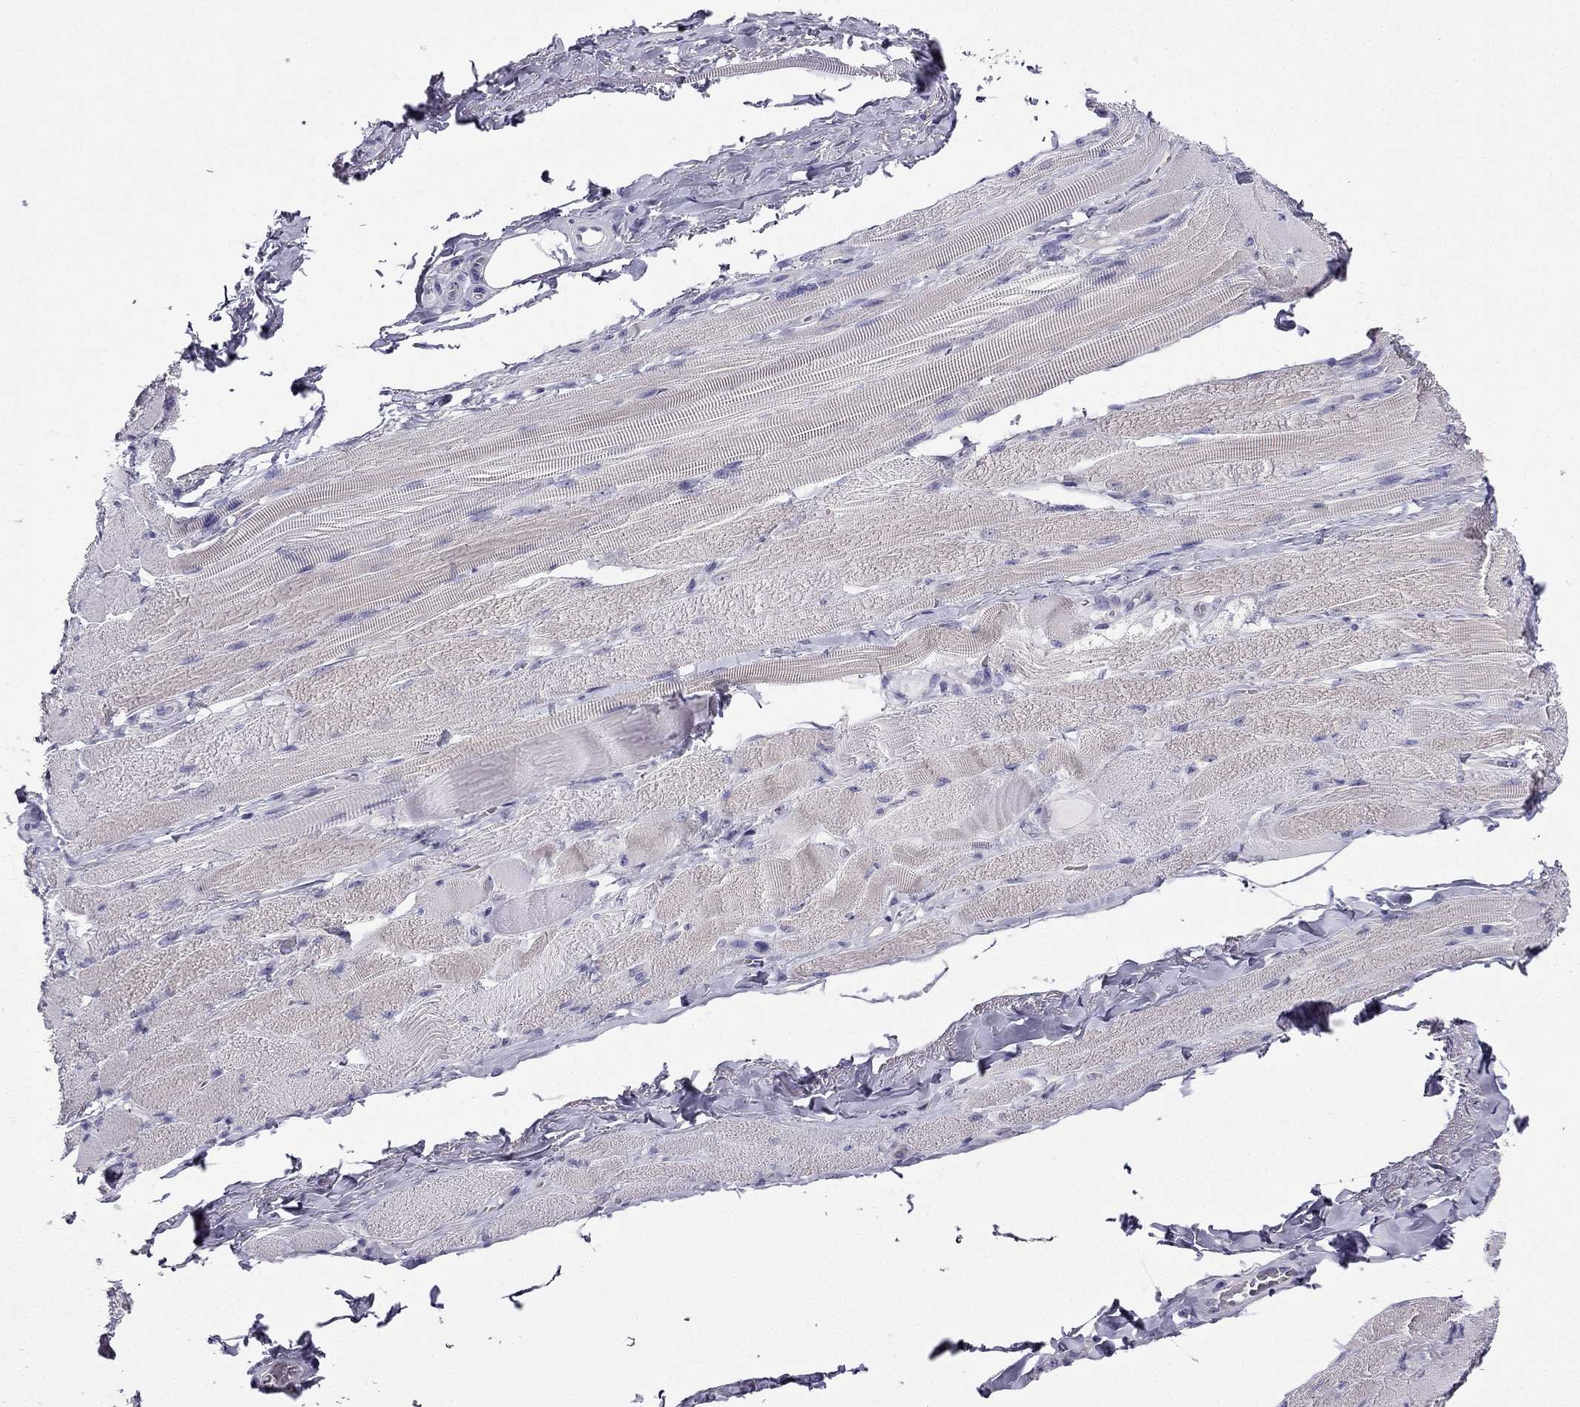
{"staining": {"intensity": "negative", "quantity": "none", "location": "none"}, "tissue": "skeletal muscle", "cell_type": "Myocytes", "image_type": "normal", "snomed": [{"axis": "morphology", "description": "Normal tissue, NOS"}, {"axis": "topography", "description": "Skeletal muscle"}, {"axis": "topography", "description": "Anal"}, {"axis": "topography", "description": "Peripheral nerve tissue"}], "caption": "A high-resolution histopathology image shows immunohistochemistry (IHC) staining of unremarkable skeletal muscle, which shows no significant expression in myocytes.", "gene": "KCNJ10", "patient": {"sex": "male", "age": 53}}